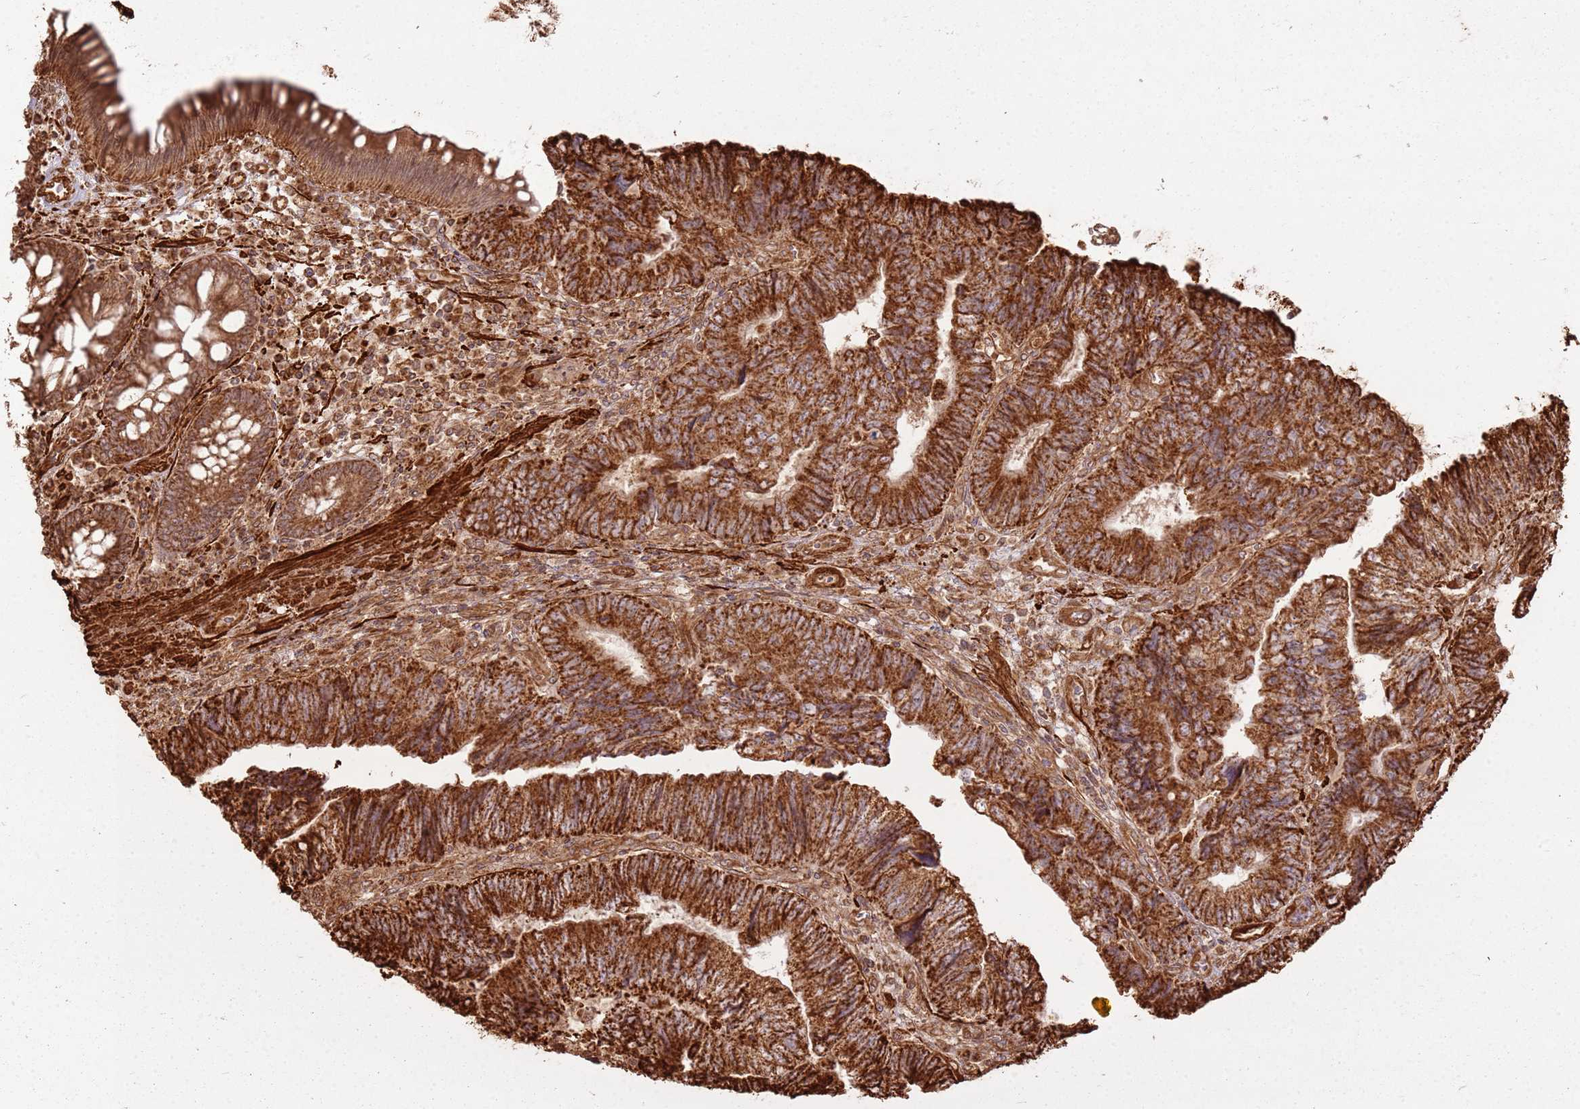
{"staining": {"intensity": "strong", "quantity": ">75%", "location": "cytoplasmic/membranous"}, "tissue": "colorectal cancer", "cell_type": "Tumor cells", "image_type": "cancer", "snomed": [{"axis": "morphology", "description": "Adenocarcinoma, NOS"}, {"axis": "topography", "description": "Colon"}], "caption": "A high-resolution micrograph shows IHC staining of colorectal cancer, which reveals strong cytoplasmic/membranous positivity in about >75% of tumor cells.", "gene": "DDX59", "patient": {"sex": "female", "age": 67}}